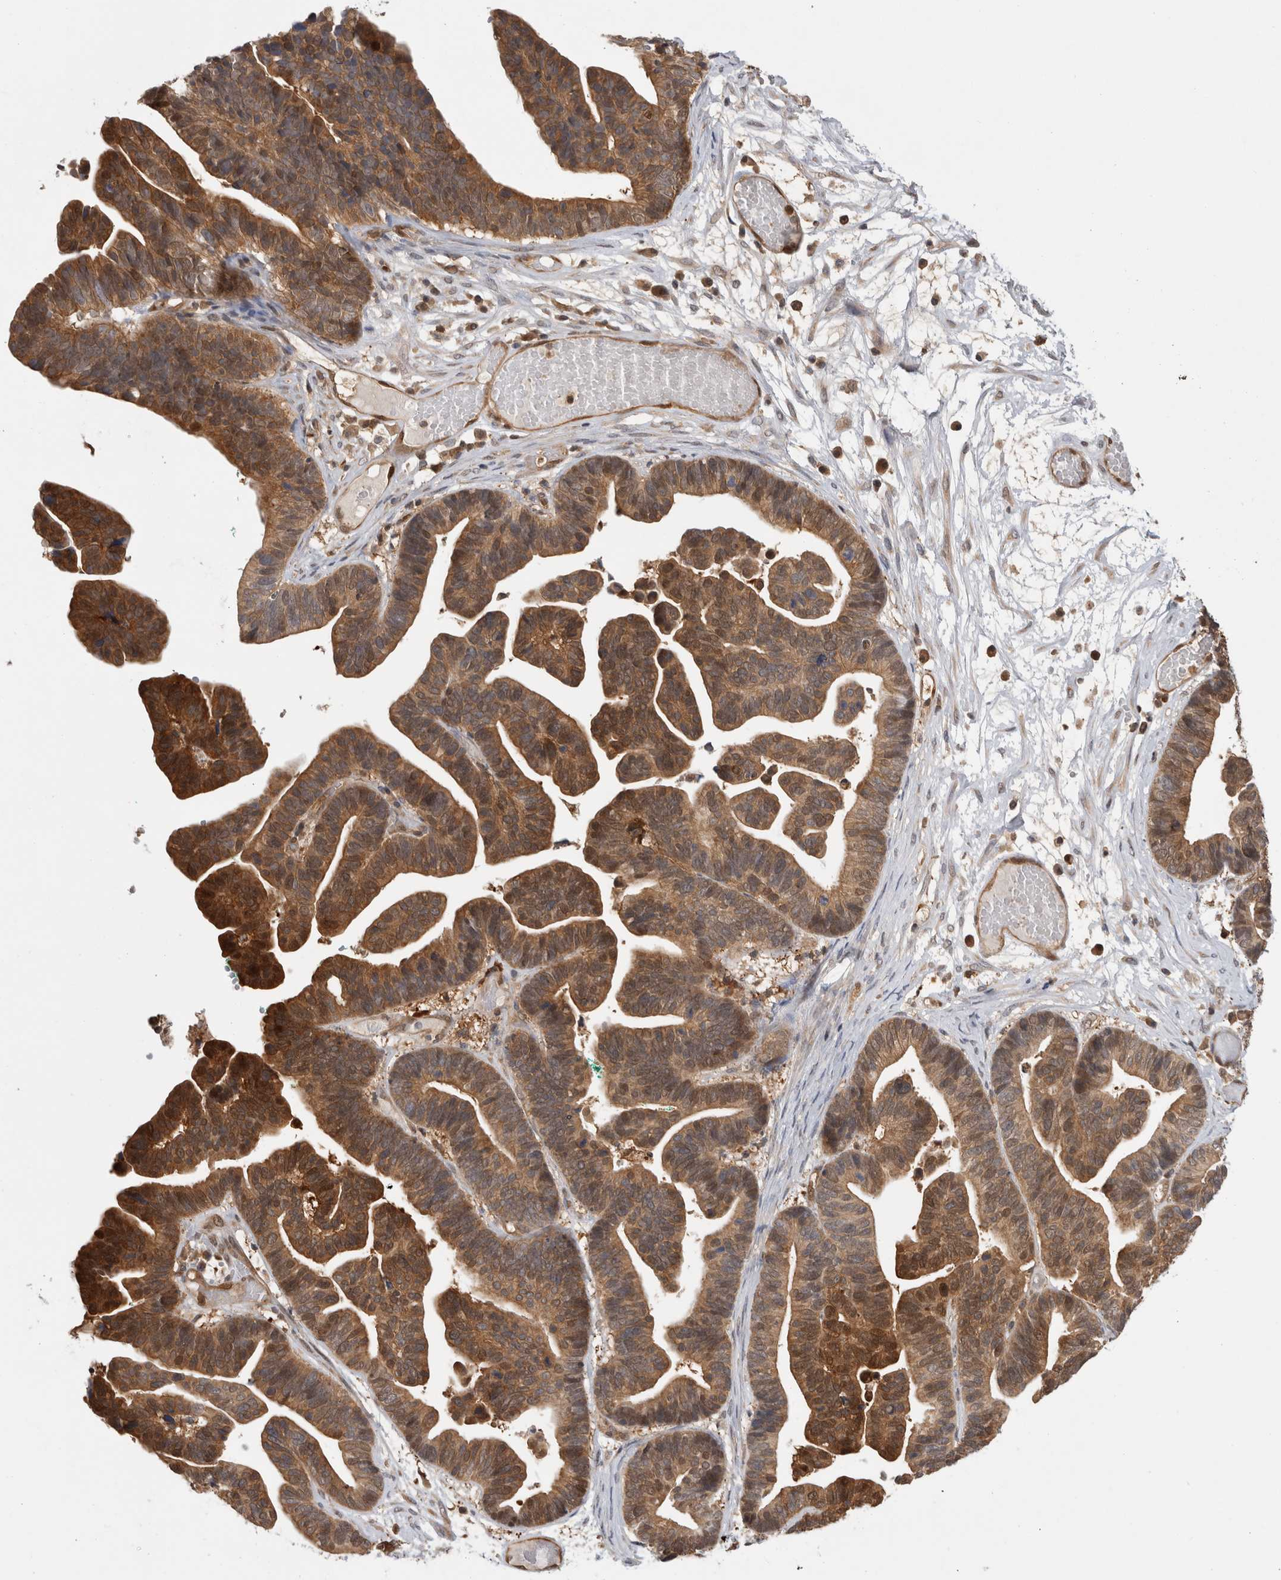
{"staining": {"intensity": "moderate", "quantity": ">75%", "location": "cytoplasmic/membranous"}, "tissue": "ovarian cancer", "cell_type": "Tumor cells", "image_type": "cancer", "snomed": [{"axis": "morphology", "description": "Cystadenocarcinoma, serous, NOS"}, {"axis": "topography", "description": "Ovary"}], "caption": "The immunohistochemical stain labels moderate cytoplasmic/membranous expression in tumor cells of ovarian cancer (serous cystadenocarcinoma) tissue.", "gene": "ASTN2", "patient": {"sex": "female", "age": 56}}